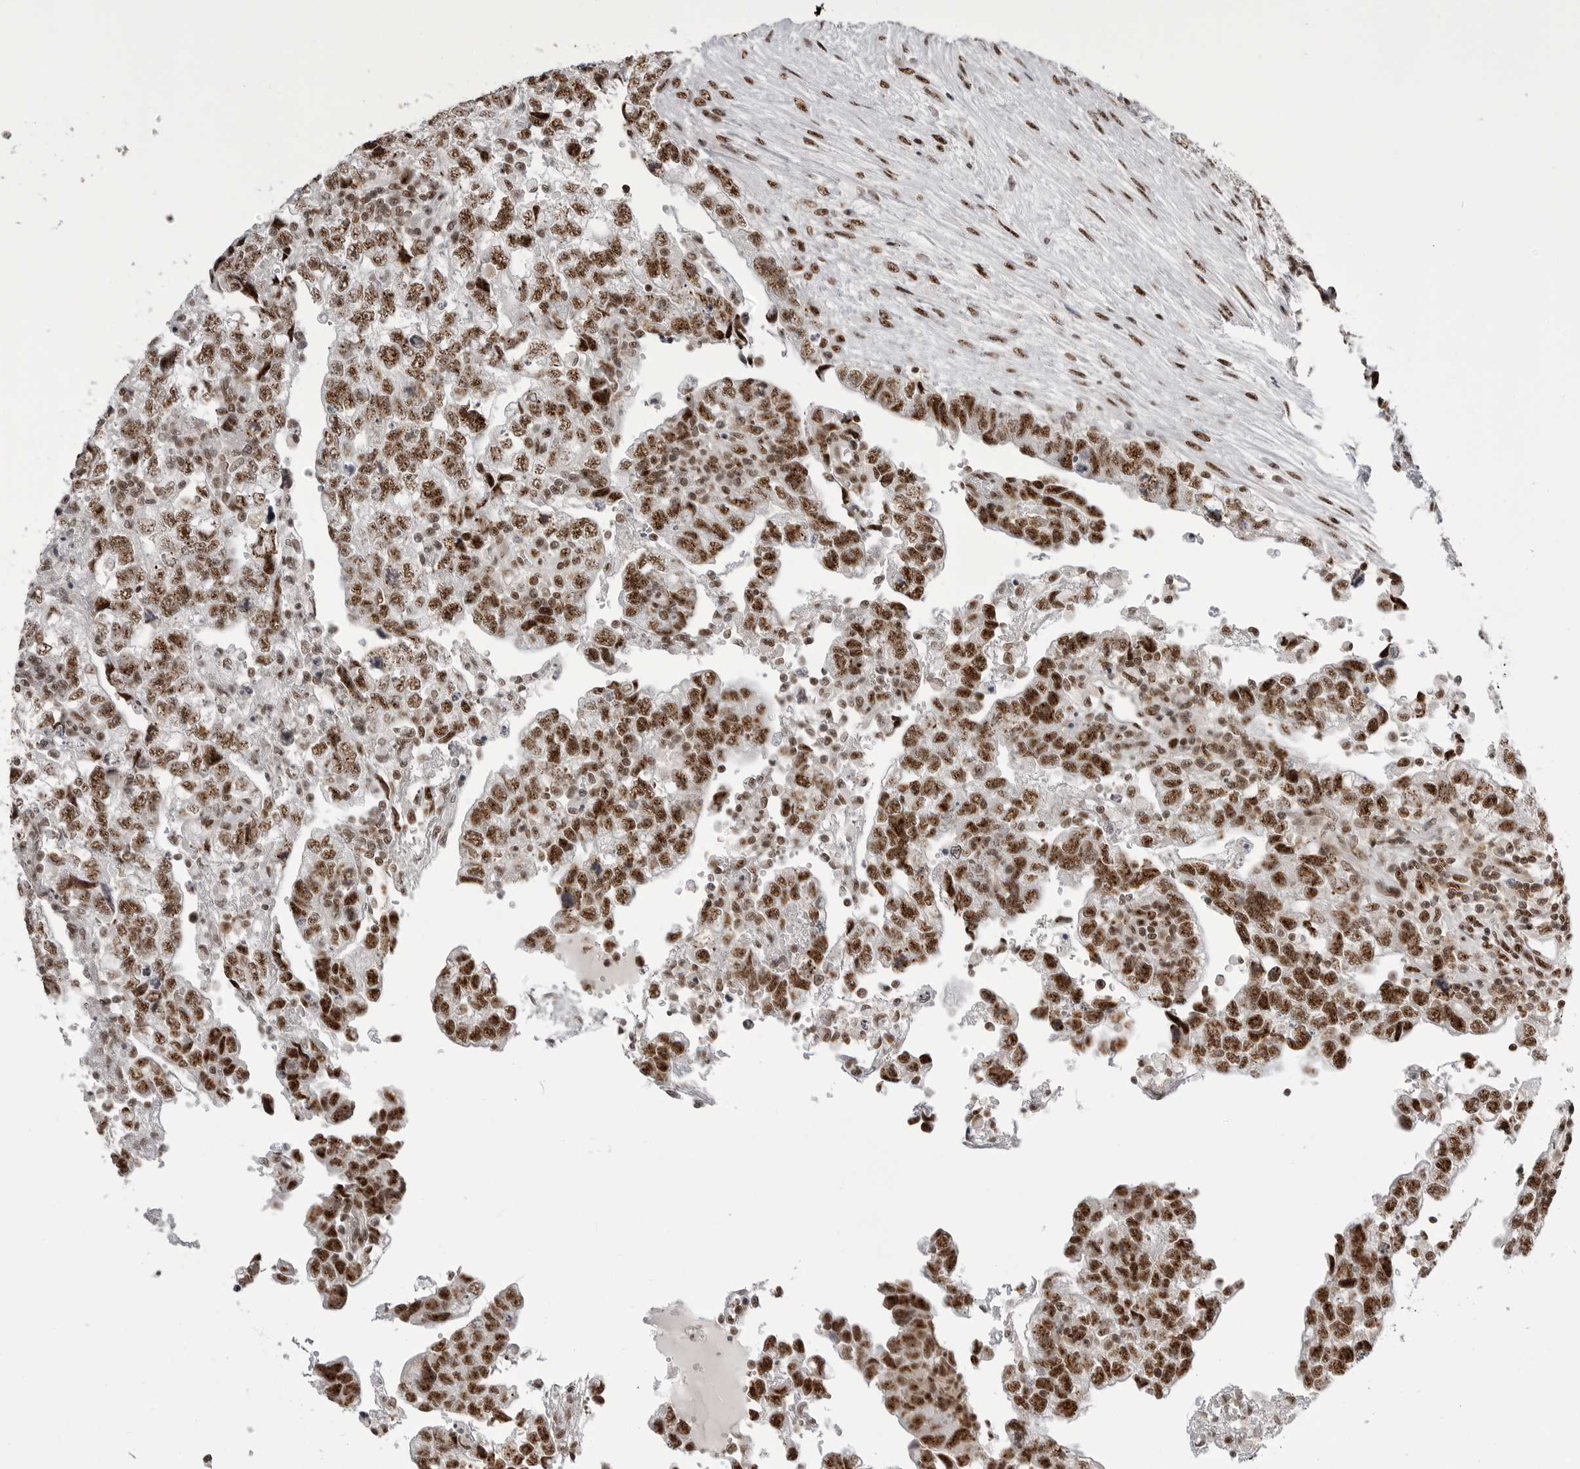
{"staining": {"intensity": "strong", "quantity": ">75%", "location": "nuclear"}, "tissue": "testis cancer", "cell_type": "Tumor cells", "image_type": "cancer", "snomed": [{"axis": "morphology", "description": "Normal tissue, NOS"}, {"axis": "morphology", "description": "Carcinoma, Embryonal, NOS"}, {"axis": "topography", "description": "Testis"}], "caption": "Testis embryonal carcinoma was stained to show a protein in brown. There is high levels of strong nuclear staining in about >75% of tumor cells. (DAB IHC with brightfield microscopy, high magnification).", "gene": "WRAP53", "patient": {"sex": "male", "age": 36}}